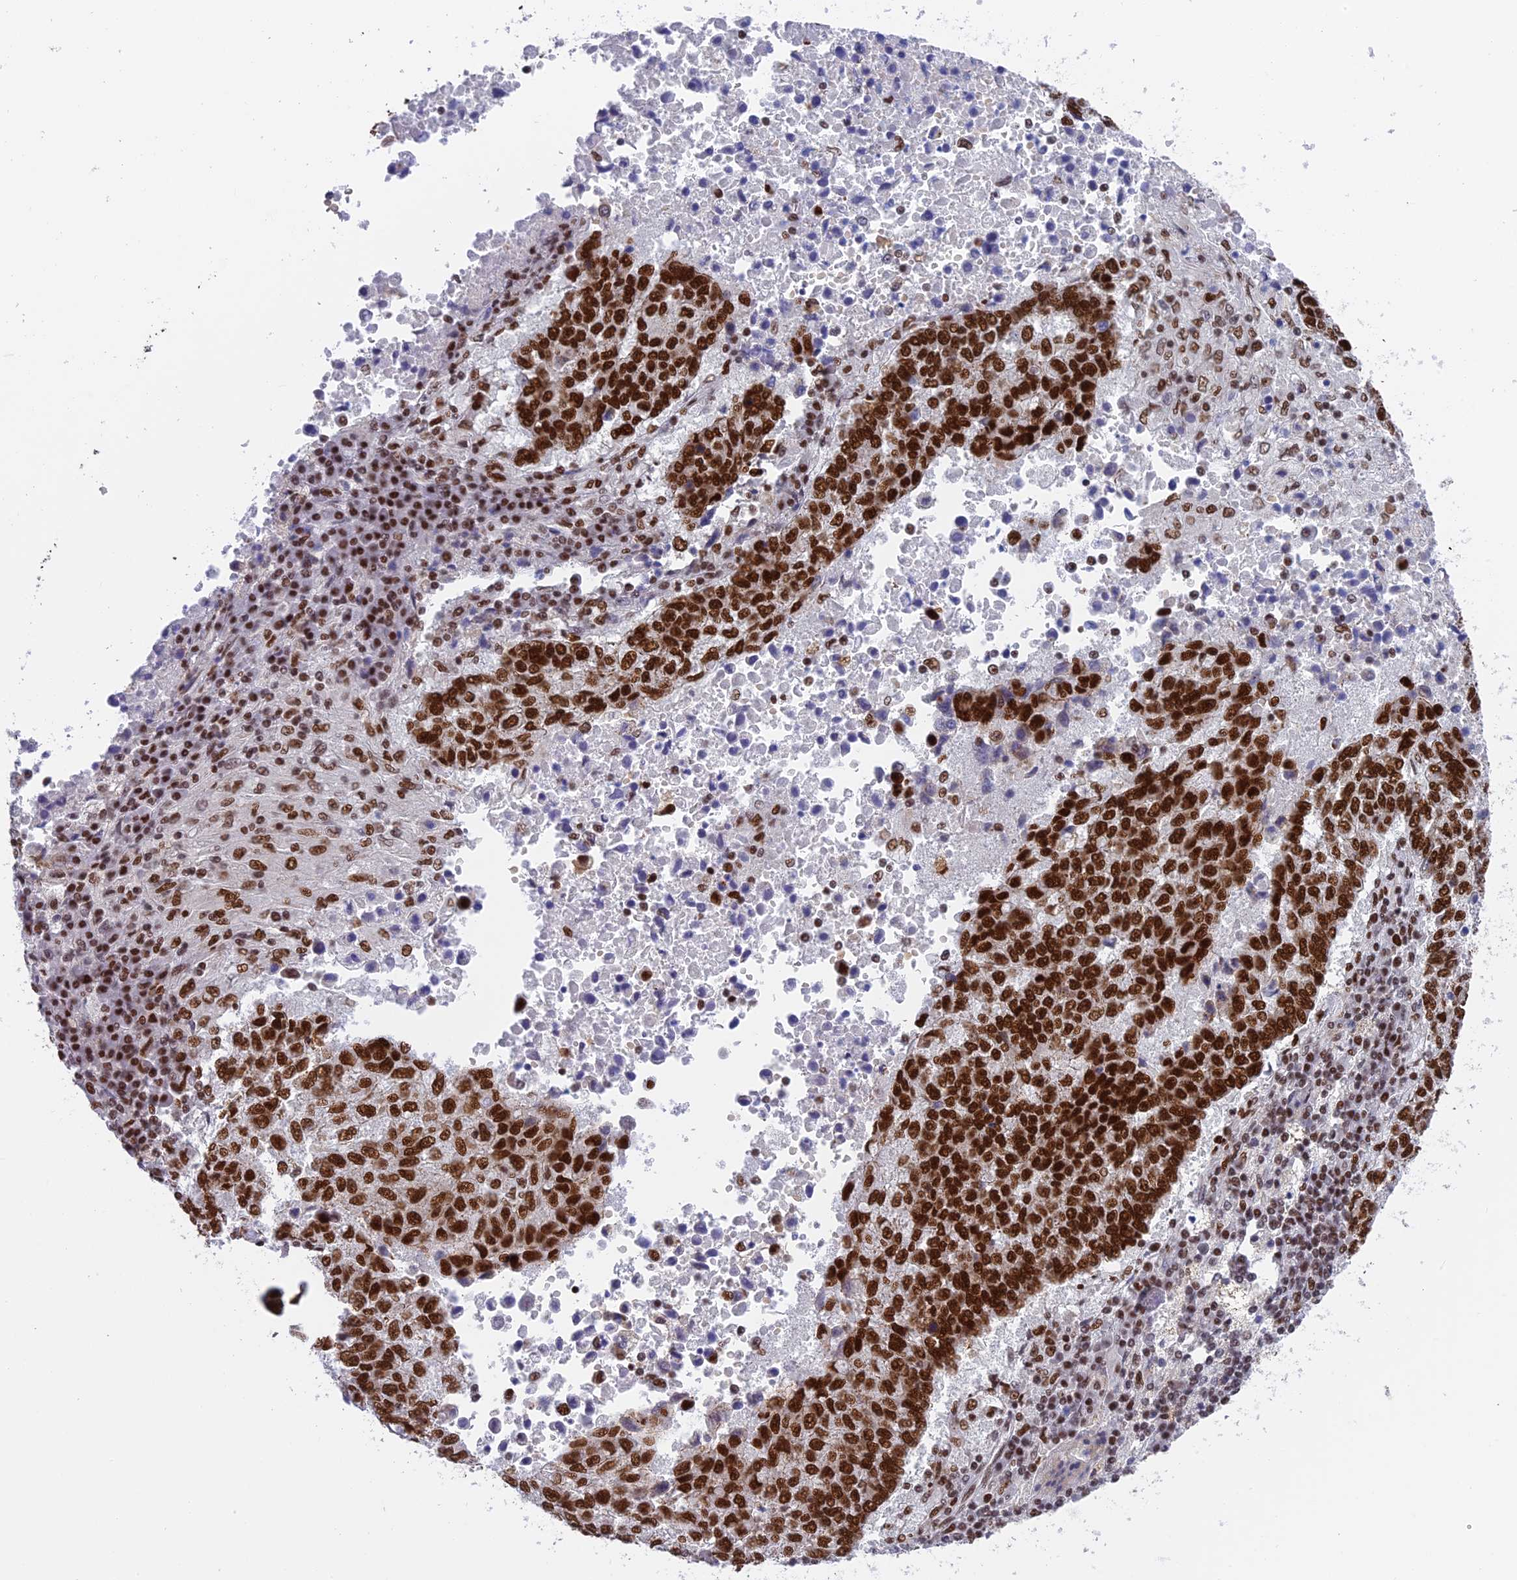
{"staining": {"intensity": "strong", "quantity": ">75%", "location": "nuclear"}, "tissue": "lung cancer", "cell_type": "Tumor cells", "image_type": "cancer", "snomed": [{"axis": "morphology", "description": "Squamous cell carcinoma, NOS"}, {"axis": "topography", "description": "Lung"}], "caption": "Brown immunohistochemical staining in human lung cancer (squamous cell carcinoma) demonstrates strong nuclear staining in approximately >75% of tumor cells. The staining was performed using DAB (3,3'-diaminobenzidine) to visualize the protein expression in brown, while the nuclei were stained in blue with hematoxylin (Magnification: 20x).", "gene": "EEF1AKMT3", "patient": {"sex": "male", "age": 73}}